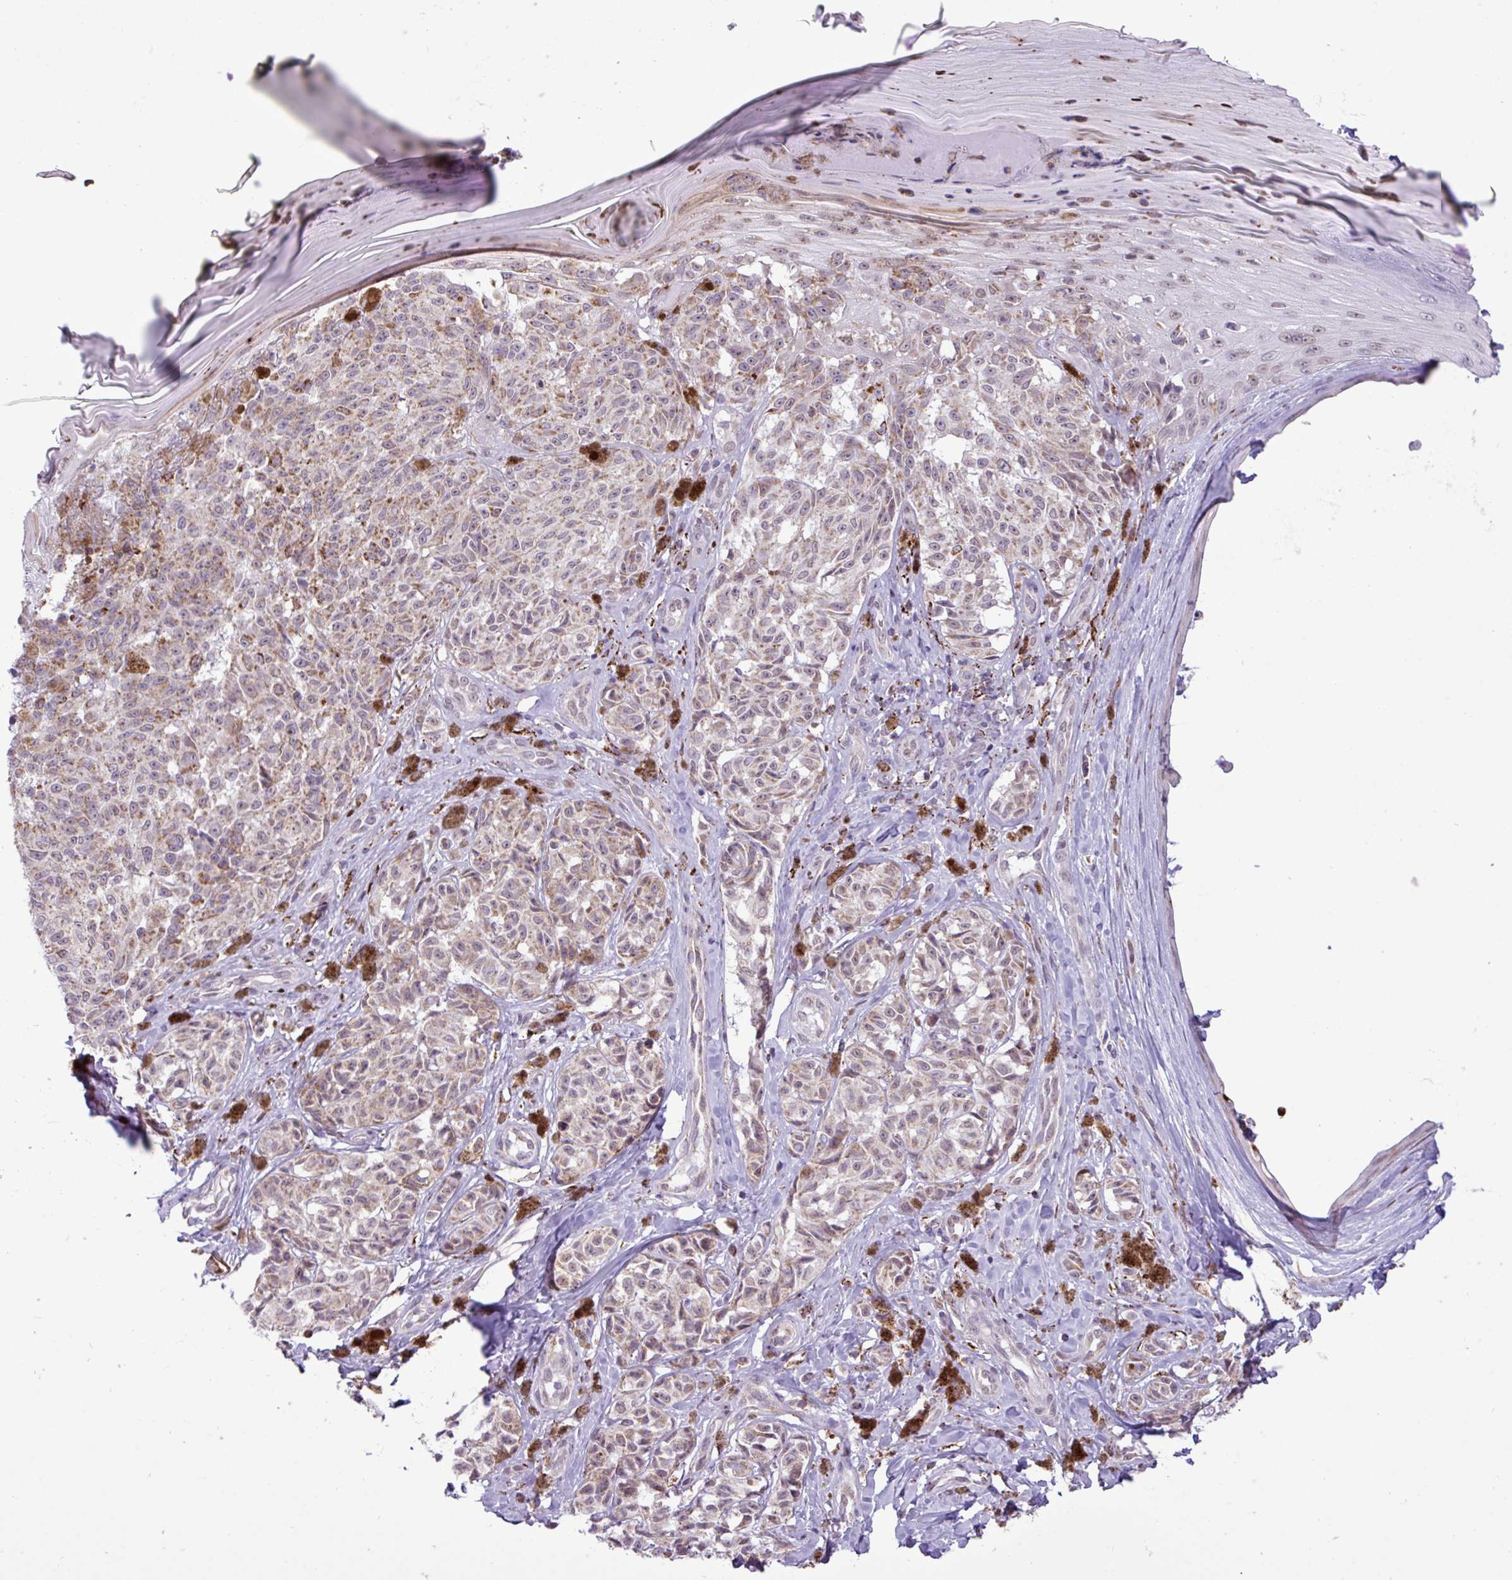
{"staining": {"intensity": "weak", "quantity": "25%-75%", "location": "cytoplasmic/membranous"}, "tissue": "melanoma", "cell_type": "Tumor cells", "image_type": "cancer", "snomed": [{"axis": "morphology", "description": "Malignant melanoma, NOS"}, {"axis": "topography", "description": "Skin"}], "caption": "Immunohistochemistry (IHC) histopathology image of neoplastic tissue: malignant melanoma stained using immunohistochemistry demonstrates low levels of weak protein expression localized specifically in the cytoplasmic/membranous of tumor cells, appearing as a cytoplasmic/membranous brown color.", "gene": "SGPP1", "patient": {"sex": "female", "age": 65}}